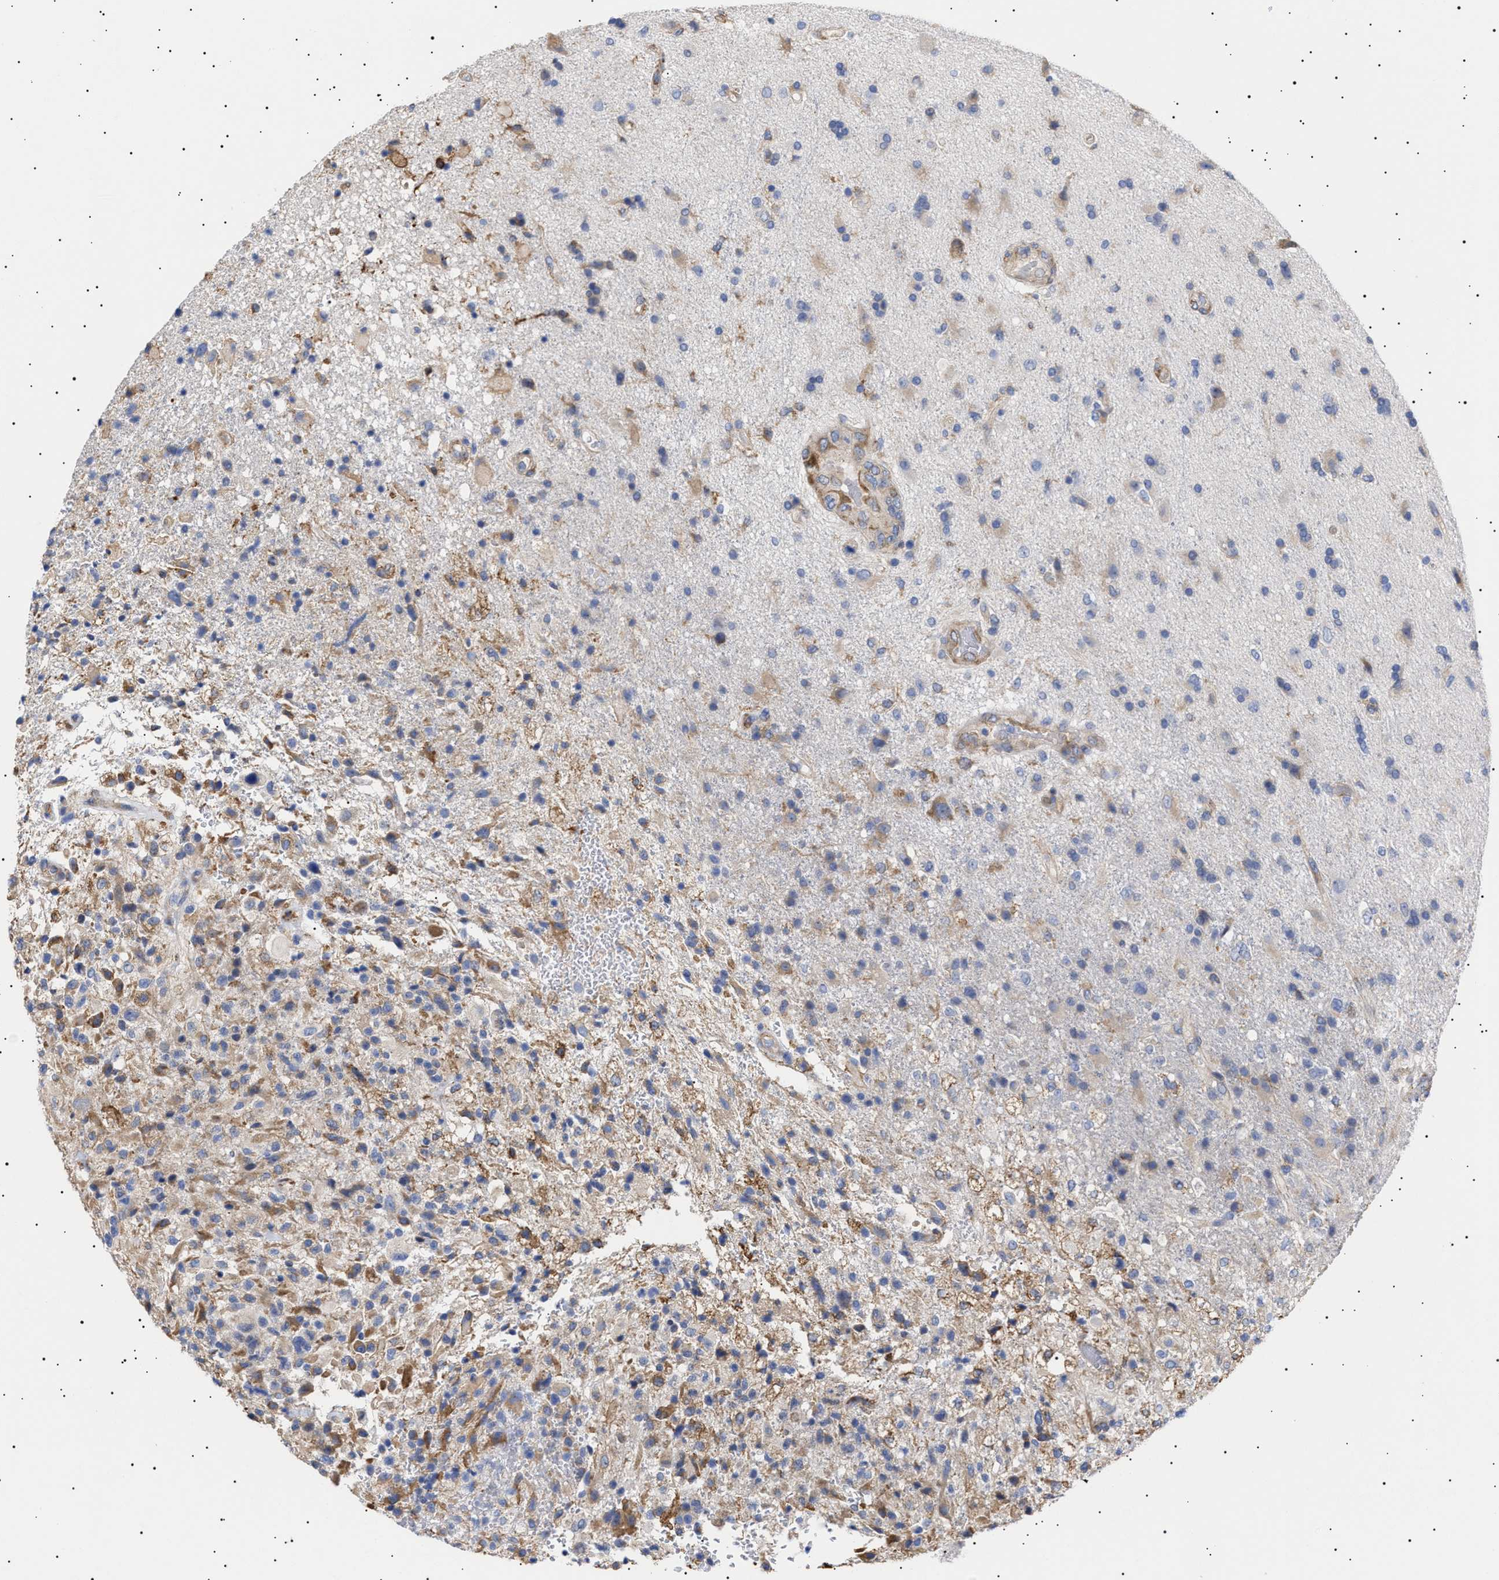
{"staining": {"intensity": "weak", "quantity": "25%-75%", "location": "cytoplasmic/membranous"}, "tissue": "glioma", "cell_type": "Tumor cells", "image_type": "cancer", "snomed": [{"axis": "morphology", "description": "Glioma, malignant, High grade"}, {"axis": "topography", "description": "Brain"}], "caption": "Human malignant glioma (high-grade) stained with a protein marker exhibits weak staining in tumor cells.", "gene": "ERCC6L2", "patient": {"sex": "male", "age": 72}}